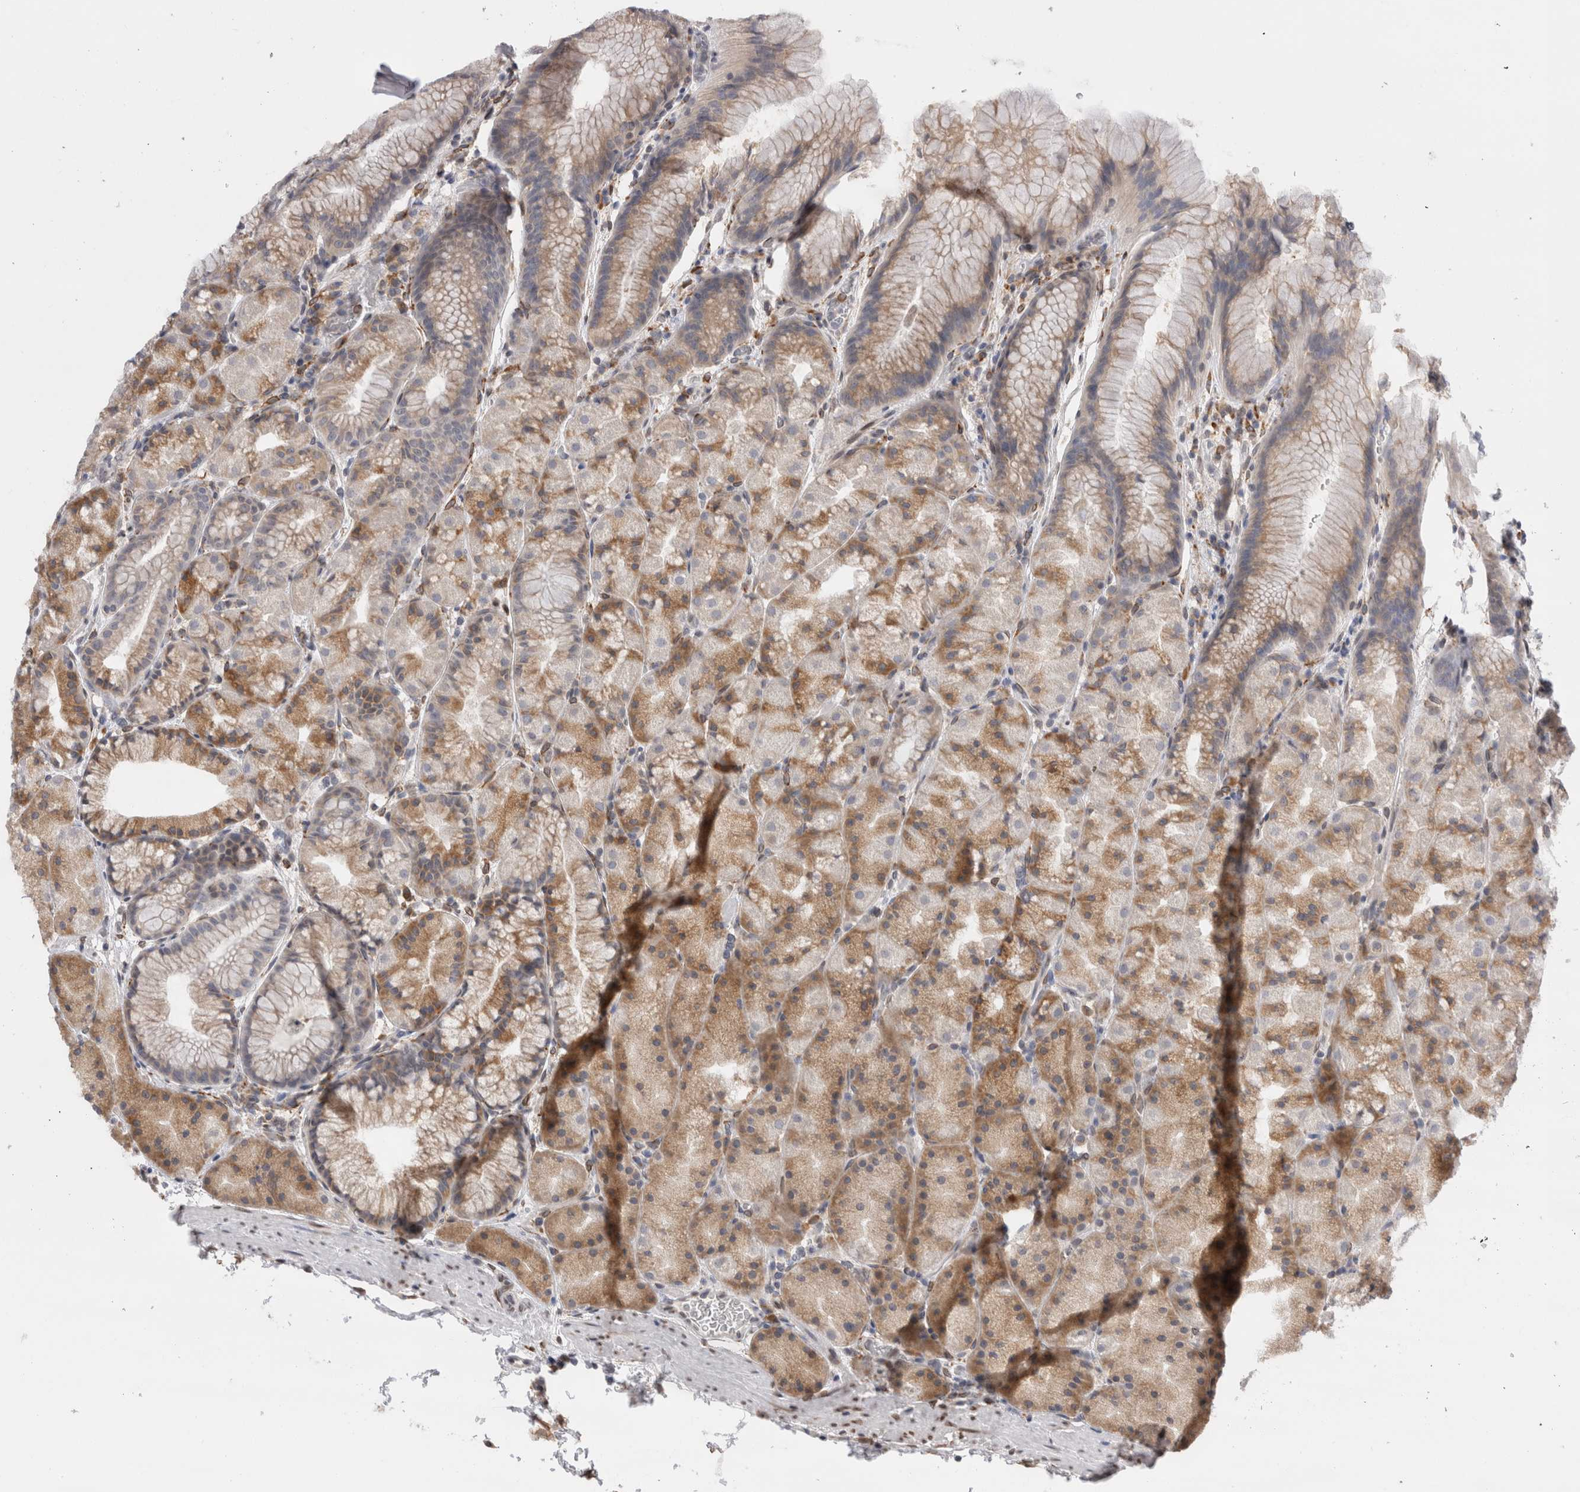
{"staining": {"intensity": "moderate", "quantity": "<25%", "location": "cytoplasmic/membranous"}, "tissue": "stomach", "cell_type": "Glandular cells", "image_type": "normal", "snomed": [{"axis": "morphology", "description": "Normal tissue, NOS"}, {"axis": "topography", "description": "Stomach, upper"}, {"axis": "topography", "description": "Stomach"}], "caption": "Immunohistochemical staining of unremarkable human stomach reveals moderate cytoplasmic/membranous protein positivity in about <25% of glandular cells.", "gene": "VCPIP1", "patient": {"sex": "male", "age": 48}}